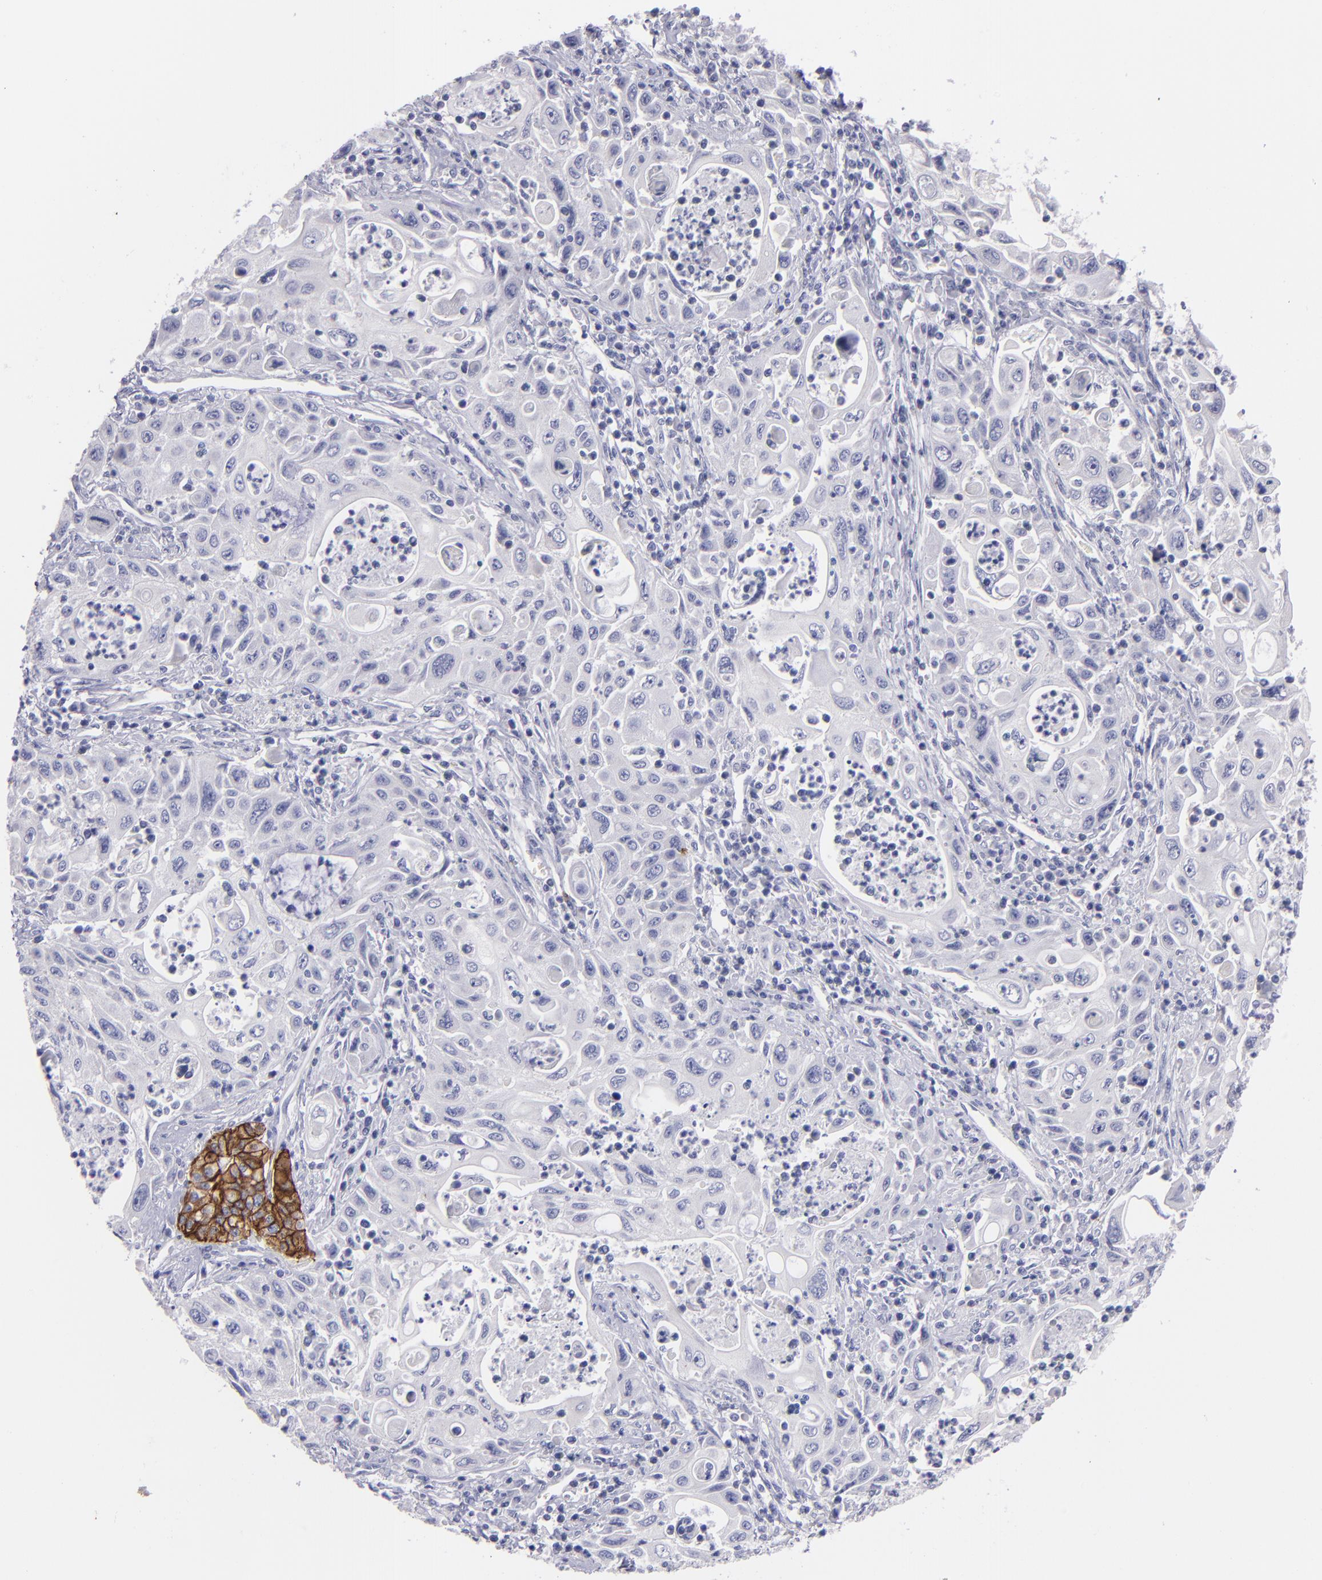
{"staining": {"intensity": "moderate", "quantity": "<25%", "location": "cytoplasmic/membranous"}, "tissue": "pancreatic cancer", "cell_type": "Tumor cells", "image_type": "cancer", "snomed": [{"axis": "morphology", "description": "Adenocarcinoma, NOS"}, {"axis": "topography", "description": "Pancreas"}], "caption": "Protein expression analysis of human adenocarcinoma (pancreatic) reveals moderate cytoplasmic/membranous expression in about <25% of tumor cells. The staining is performed using DAB brown chromogen to label protein expression. The nuclei are counter-stained blue using hematoxylin.", "gene": "SNAP25", "patient": {"sex": "male", "age": 70}}